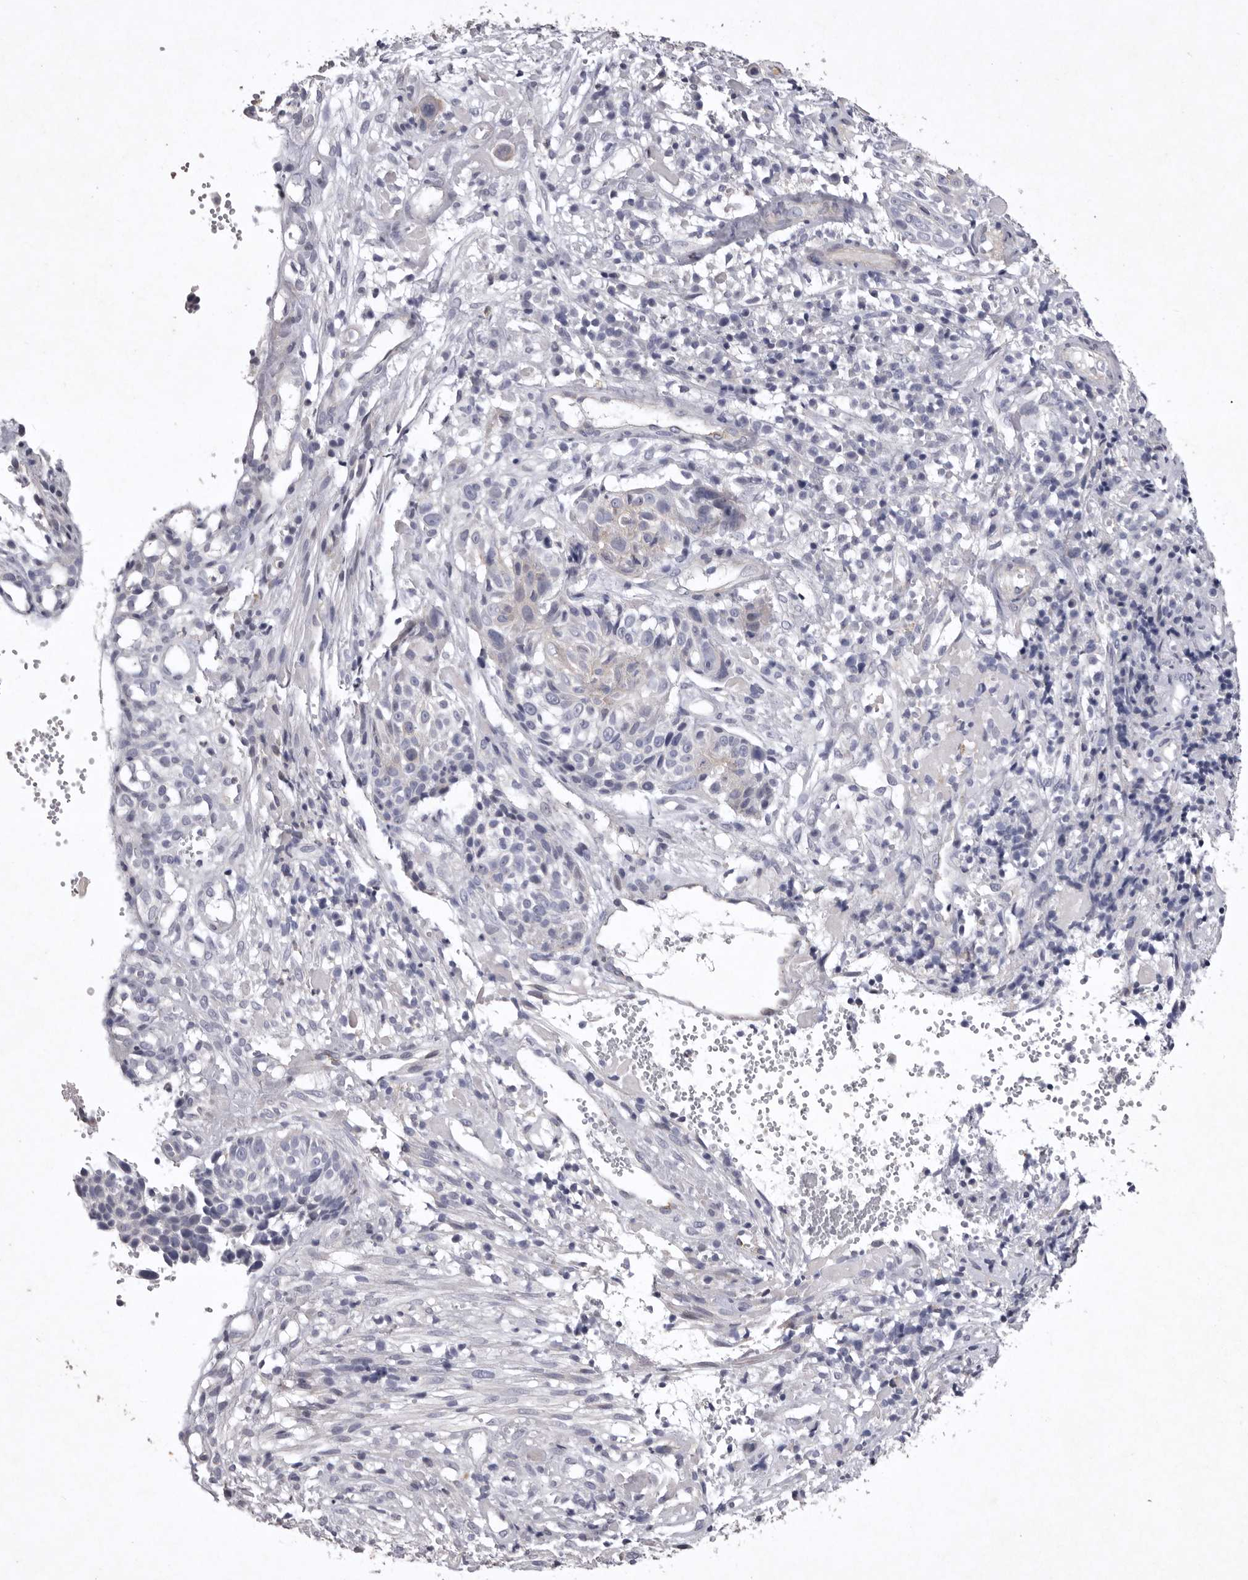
{"staining": {"intensity": "negative", "quantity": "none", "location": "none"}, "tissue": "cervical cancer", "cell_type": "Tumor cells", "image_type": "cancer", "snomed": [{"axis": "morphology", "description": "Squamous cell carcinoma, NOS"}, {"axis": "topography", "description": "Cervix"}], "caption": "Immunohistochemistry of human cervical squamous cell carcinoma demonstrates no expression in tumor cells.", "gene": "NKAIN4", "patient": {"sex": "female", "age": 74}}